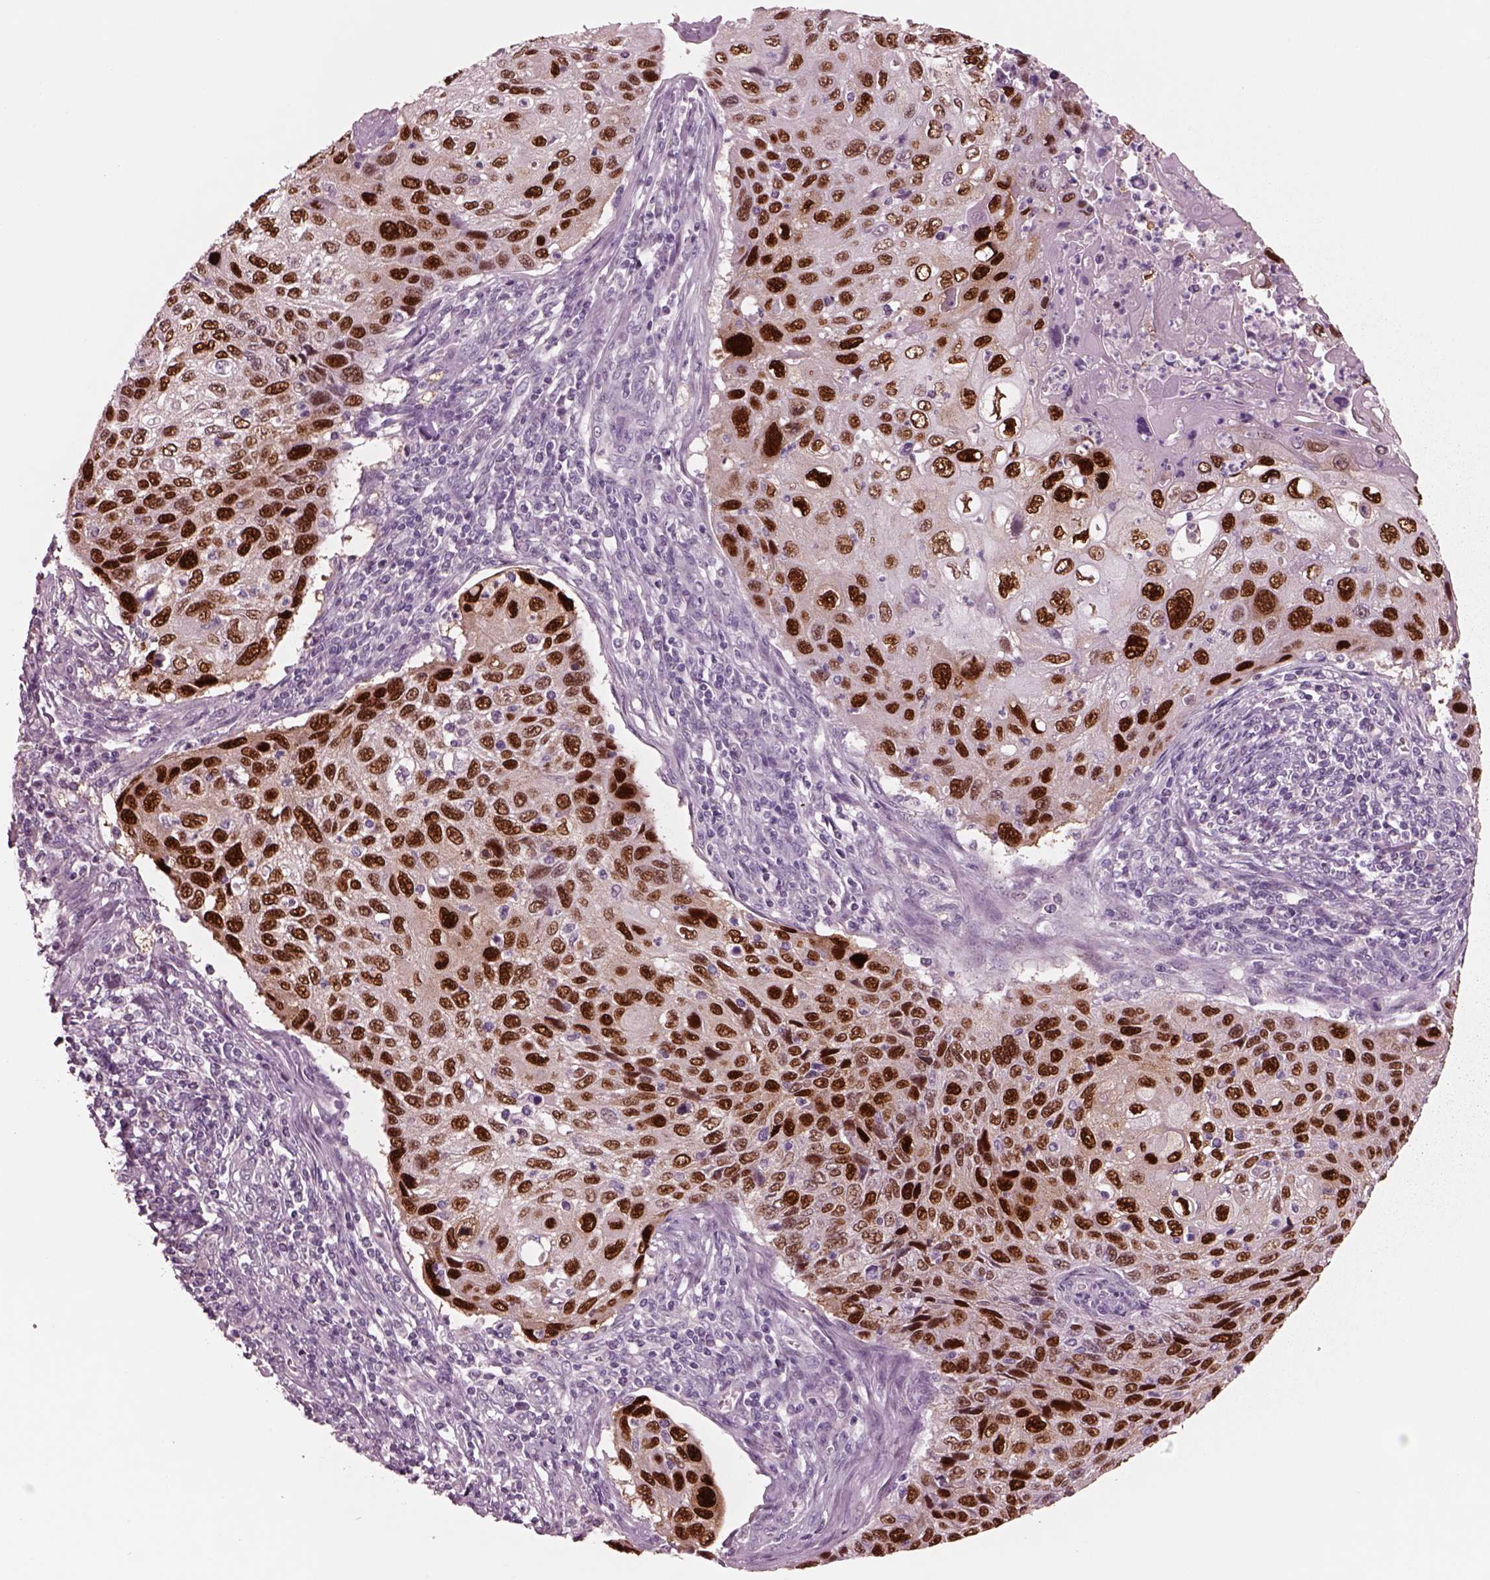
{"staining": {"intensity": "strong", "quantity": ">75%", "location": "nuclear"}, "tissue": "cervical cancer", "cell_type": "Tumor cells", "image_type": "cancer", "snomed": [{"axis": "morphology", "description": "Squamous cell carcinoma, NOS"}, {"axis": "topography", "description": "Cervix"}], "caption": "The photomicrograph shows staining of cervical squamous cell carcinoma, revealing strong nuclear protein expression (brown color) within tumor cells. Ihc stains the protein of interest in brown and the nuclei are stained blue.", "gene": "SOX9", "patient": {"sex": "female", "age": 70}}